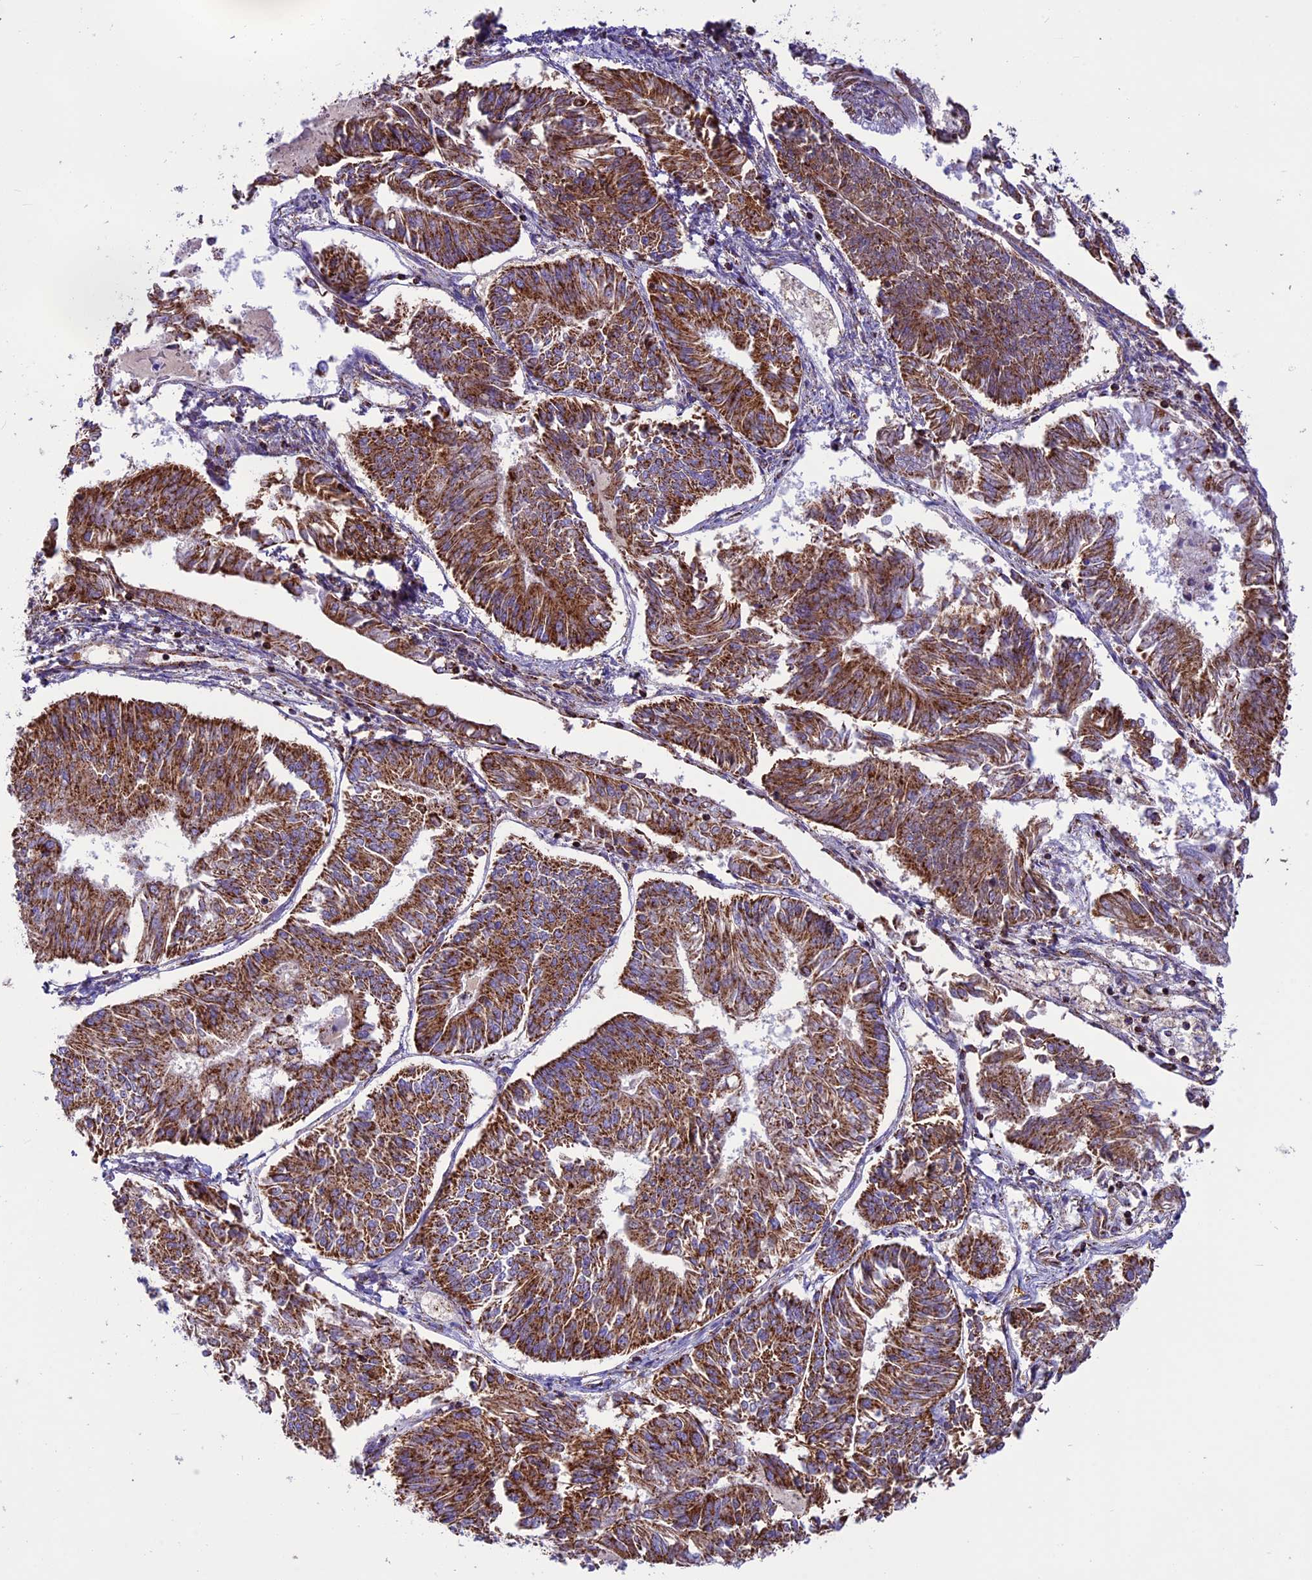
{"staining": {"intensity": "moderate", "quantity": ">75%", "location": "cytoplasmic/membranous"}, "tissue": "endometrial cancer", "cell_type": "Tumor cells", "image_type": "cancer", "snomed": [{"axis": "morphology", "description": "Adenocarcinoma, NOS"}, {"axis": "topography", "description": "Endometrium"}], "caption": "IHC of adenocarcinoma (endometrial) shows medium levels of moderate cytoplasmic/membranous staining in about >75% of tumor cells. The staining was performed using DAB, with brown indicating positive protein expression. Nuclei are stained blue with hematoxylin.", "gene": "ICA1L", "patient": {"sex": "female", "age": 58}}